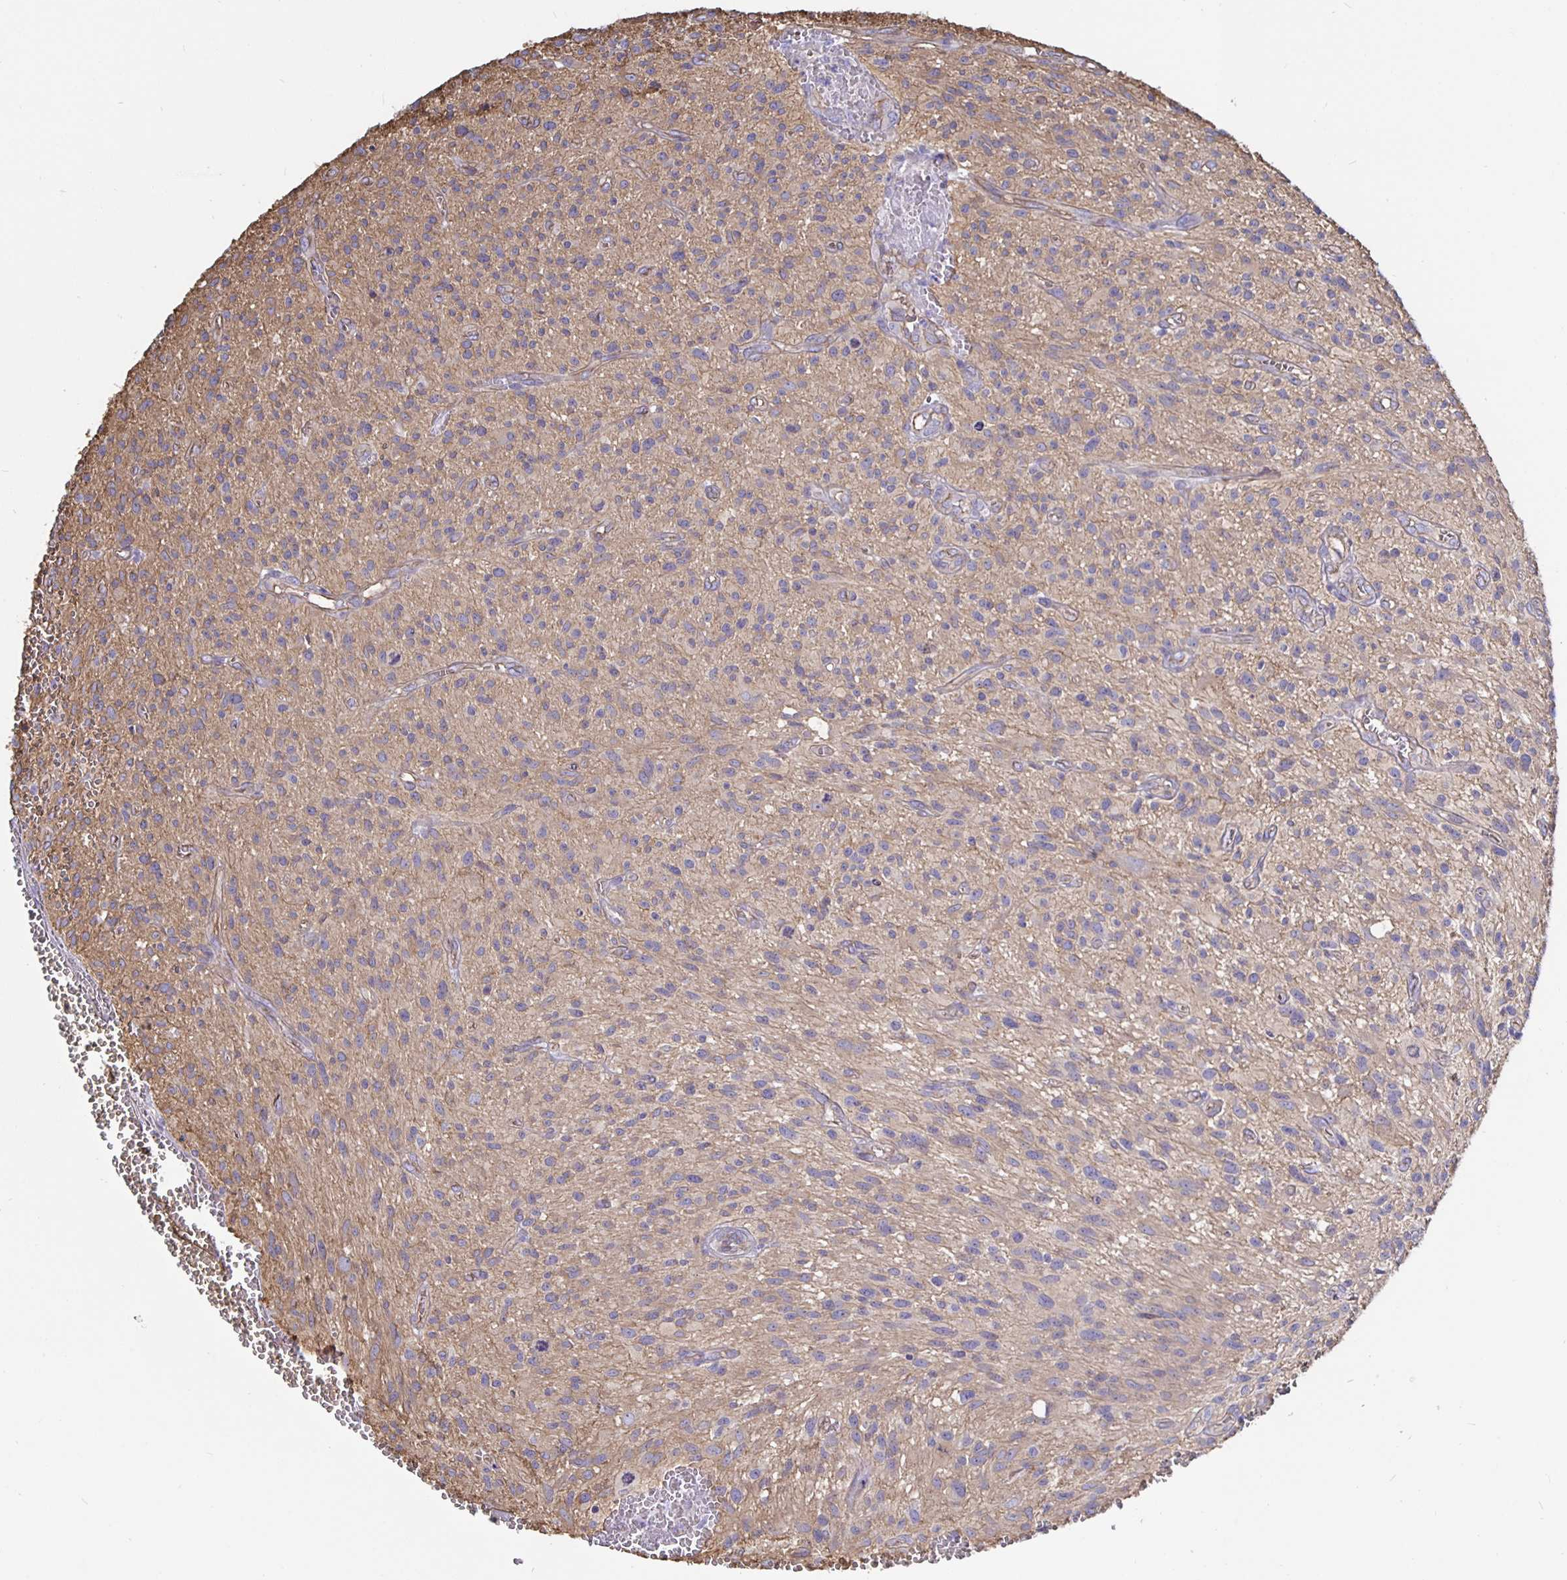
{"staining": {"intensity": "weak", "quantity": "25%-75%", "location": "cytoplasmic/membranous"}, "tissue": "glioma", "cell_type": "Tumor cells", "image_type": "cancer", "snomed": [{"axis": "morphology", "description": "Glioma, malignant, High grade"}, {"axis": "topography", "description": "Brain"}], "caption": "Weak cytoplasmic/membranous staining for a protein is present in about 25%-75% of tumor cells of glioma using immunohistochemistry (IHC).", "gene": "ARHGEF39", "patient": {"sex": "male", "age": 75}}